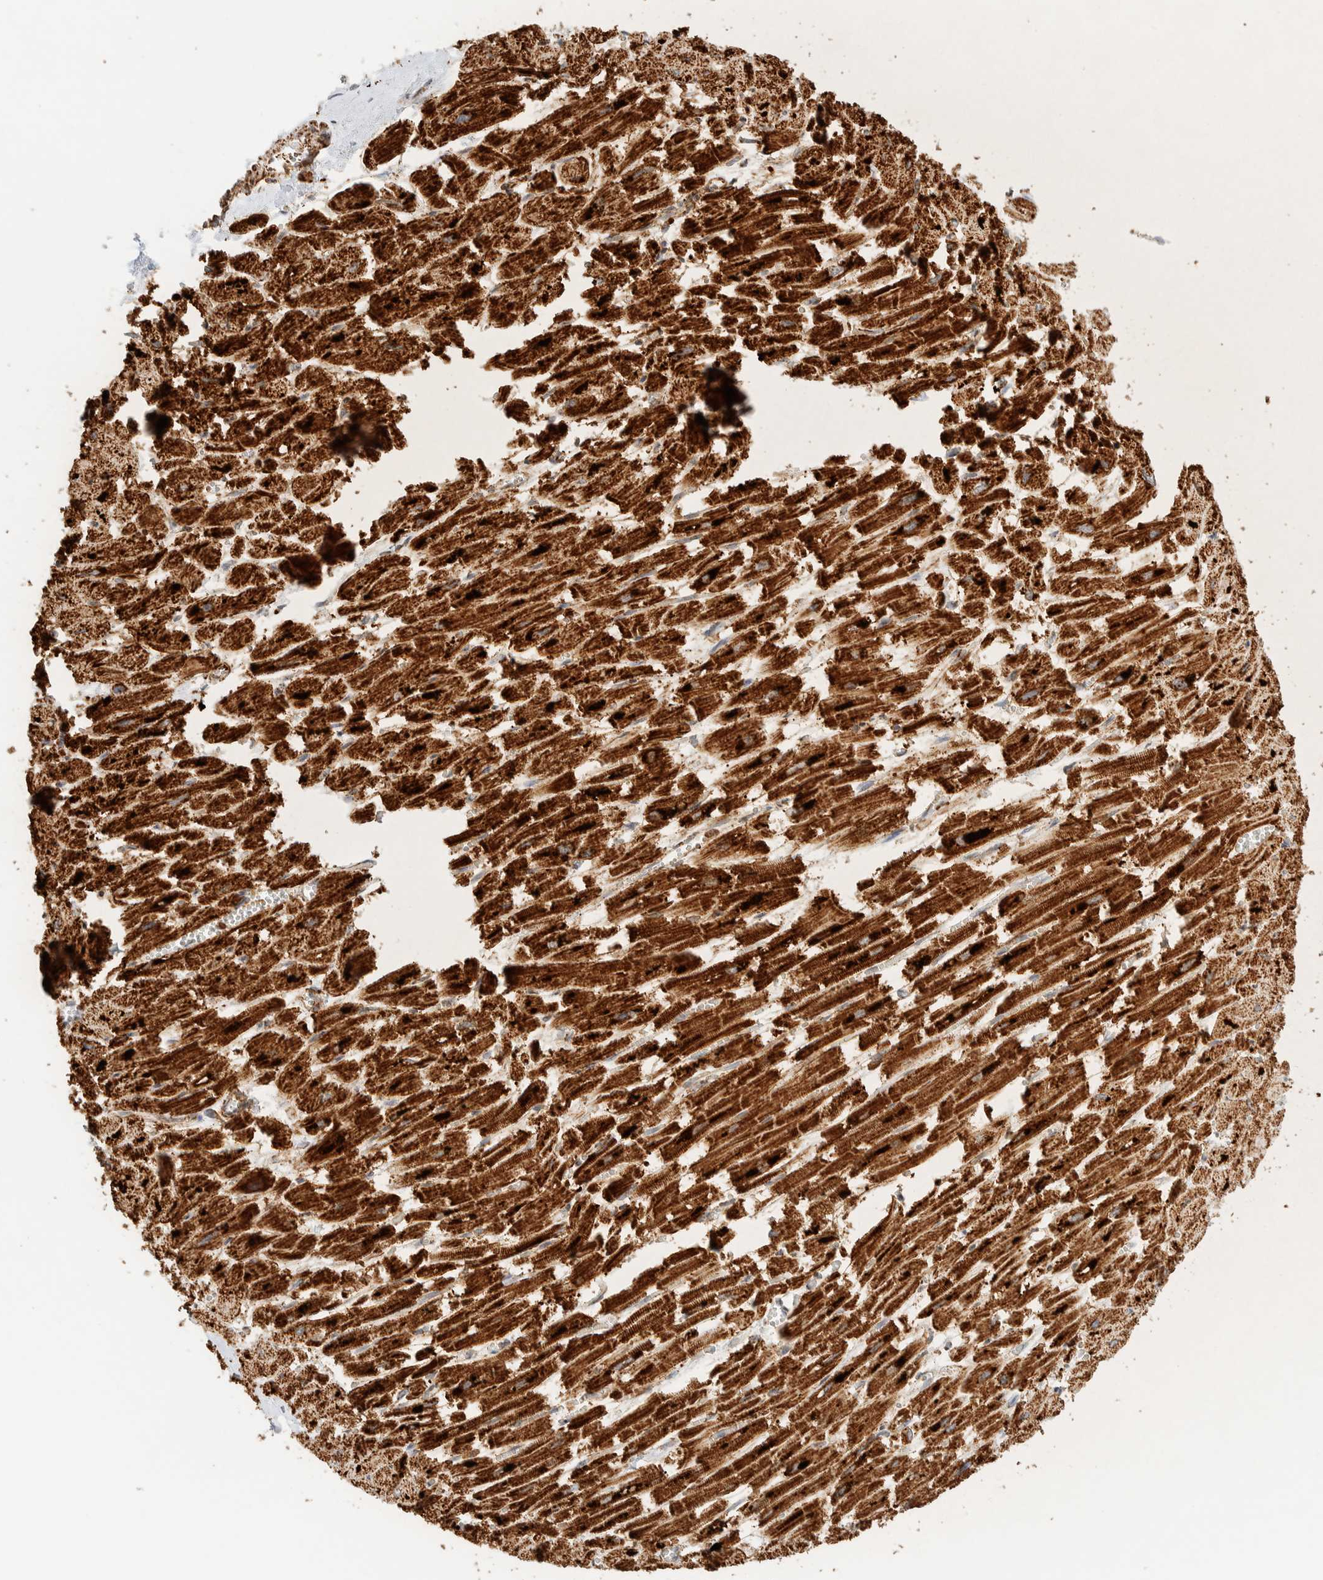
{"staining": {"intensity": "strong", "quantity": ">75%", "location": "cytoplasmic/membranous"}, "tissue": "heart muscle", "cell_type": "Cardiomyocytes", "image_type": "normal", "snomed": [{"axis": "morphology", "description": "Normal tissue, NOS"}, {"axis": "topography", "description": "Heart"}], "caption": "There is high levels of strong cytoplasmic/membranous staining in cardiomyocytes of unremarkable heart muscle, as demonstrated by immunohistochemical staining (brown color).", "gene": "KIFAP3", "patient": {"sex": "male", "age": 54}}